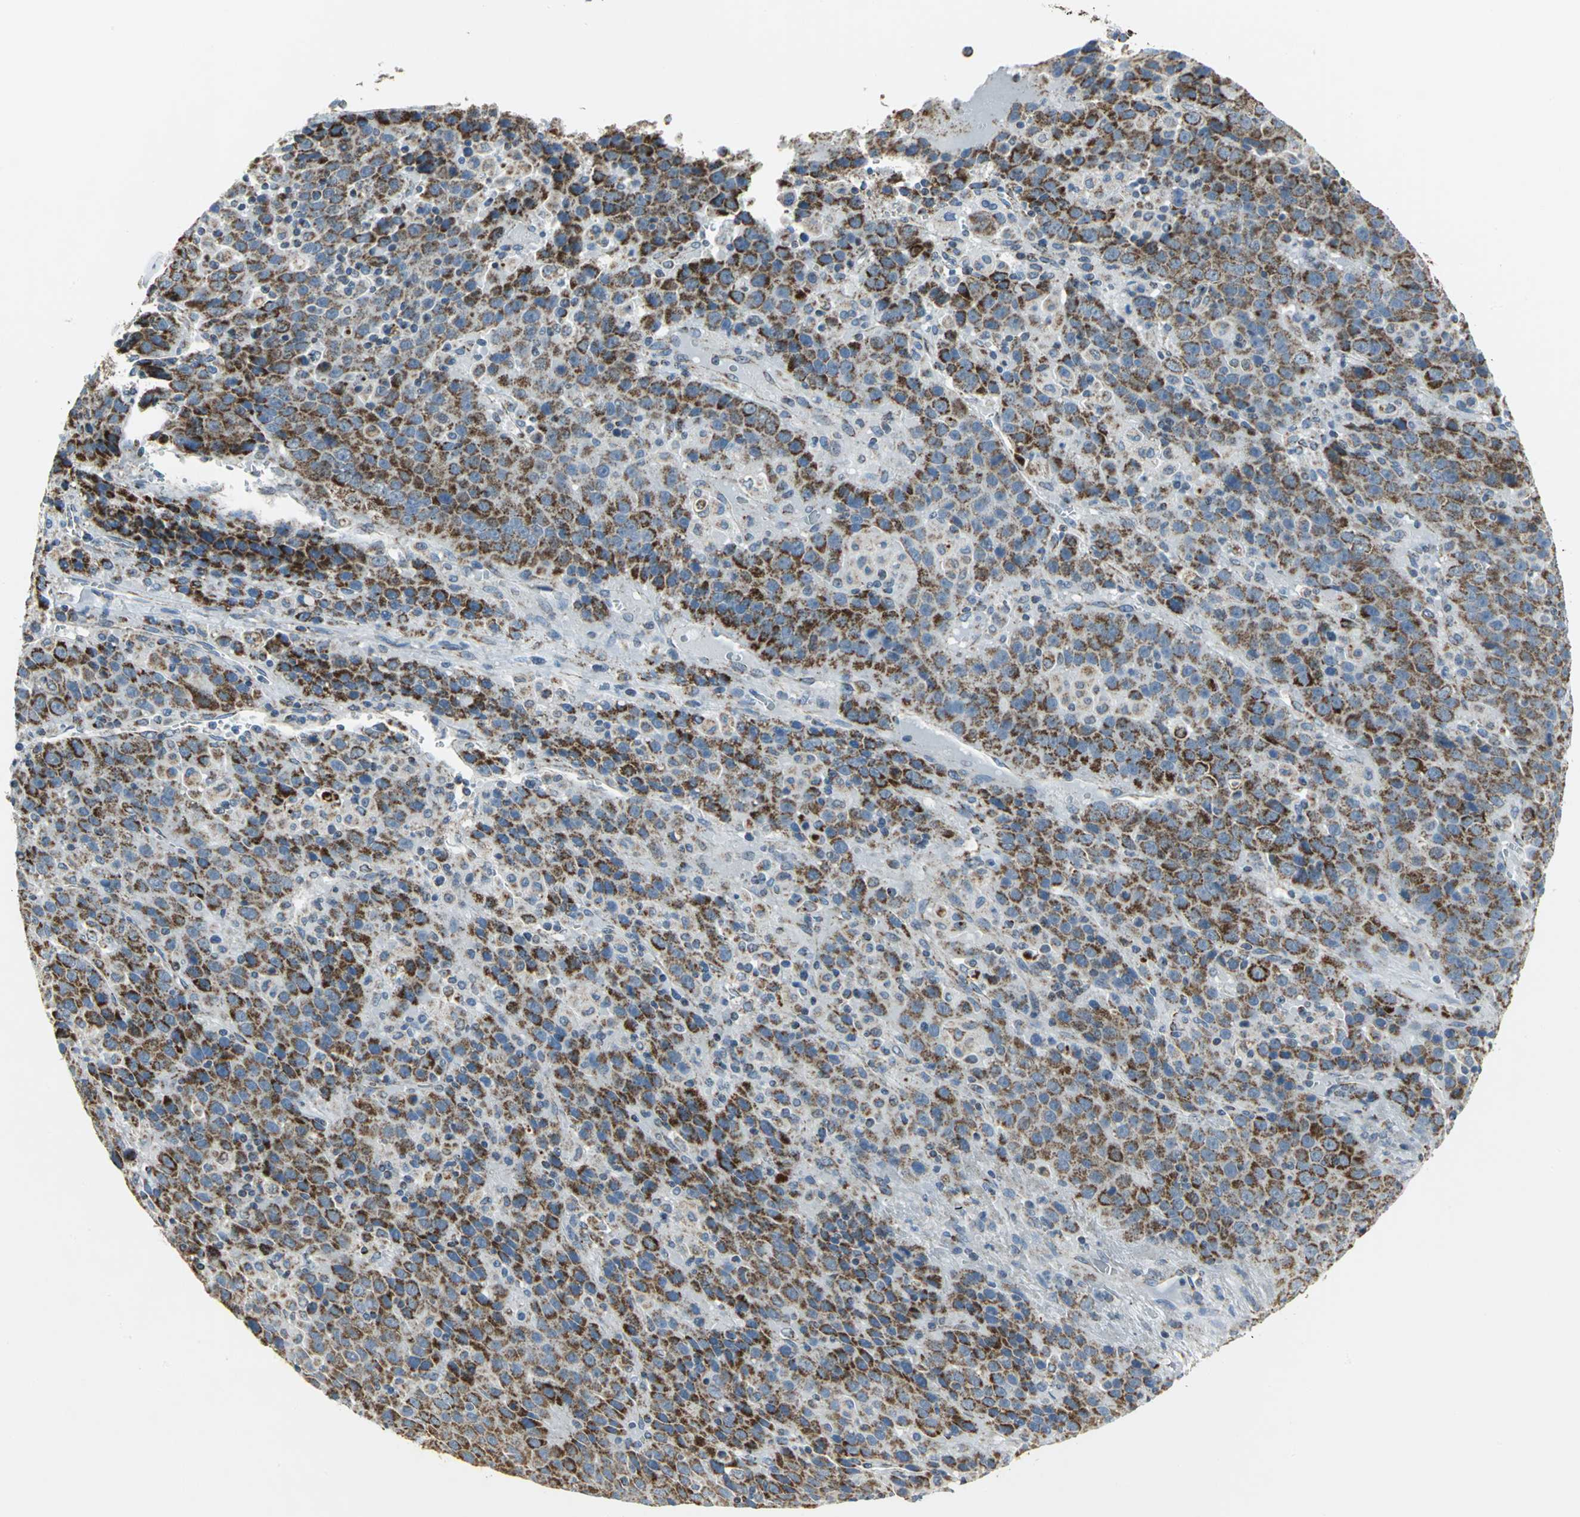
{"staining": {"intensity": "moderate", "quantity": ">75%", "location": "cytoplasmic/membranous"}, "tissue": "liver cancer", "cell_type": "Tumor cells", "image_type": "cancer", "snomed": [{"axis": "morphology", "description": "Carcinoma, Hepatocellular, NOS"}, {"axis": "topography", "description": "Liver"}], "caption": "Immunohistochemistry (IHC) (DAB) staining of liver cancer shows moderate cytoplasmic/membranous protein staining in approximately >75% of tumor cells. Immunohistochemistry stains the protein of interest in brown and the nuclei are stained blue.", "gene": "NTRK1", "patient": {"sex": "female", "age": 53}}